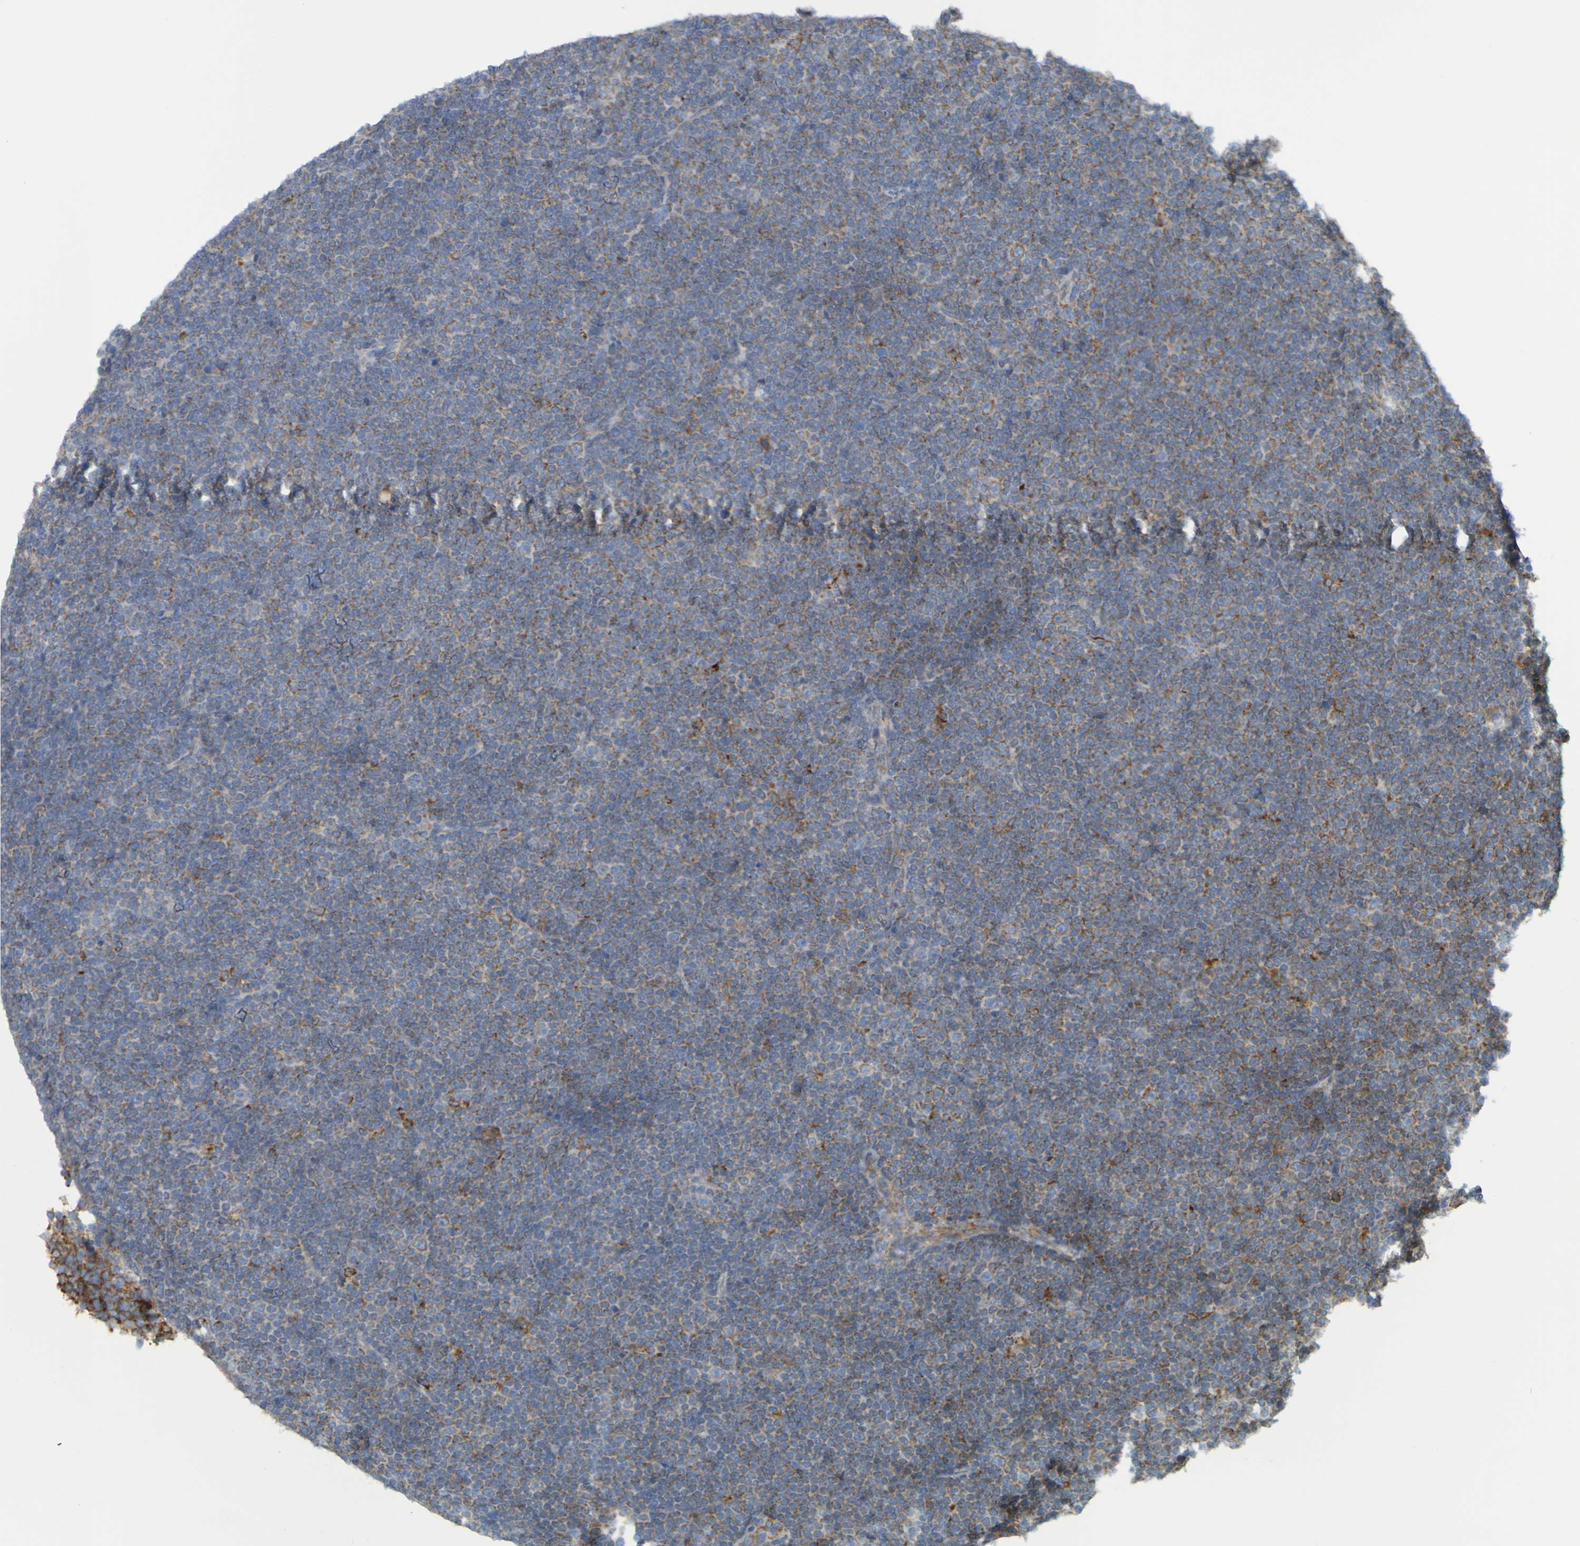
{"staining": {"intensity": "moderate", "quantity": "25%-75%", "location": "cytoplasmic/membranous"}, "tissue": "lymphoma", "cell_type": "Tumor cells", "image_type": "cancer", "snomed": [{"axis": "morphology", "description": "Malignant lymphoma, non-Hodgkin's type, Low grade"}, {"axis": "topography", "description": "Lymph node"}], "caption": "The immunohistochemical stain labels moderate cytoplasmic/membranous staining in tumor cells of lymphoma tissue.", "gene": "SSR1", "patient": {"sex": "female", "age": 67}}